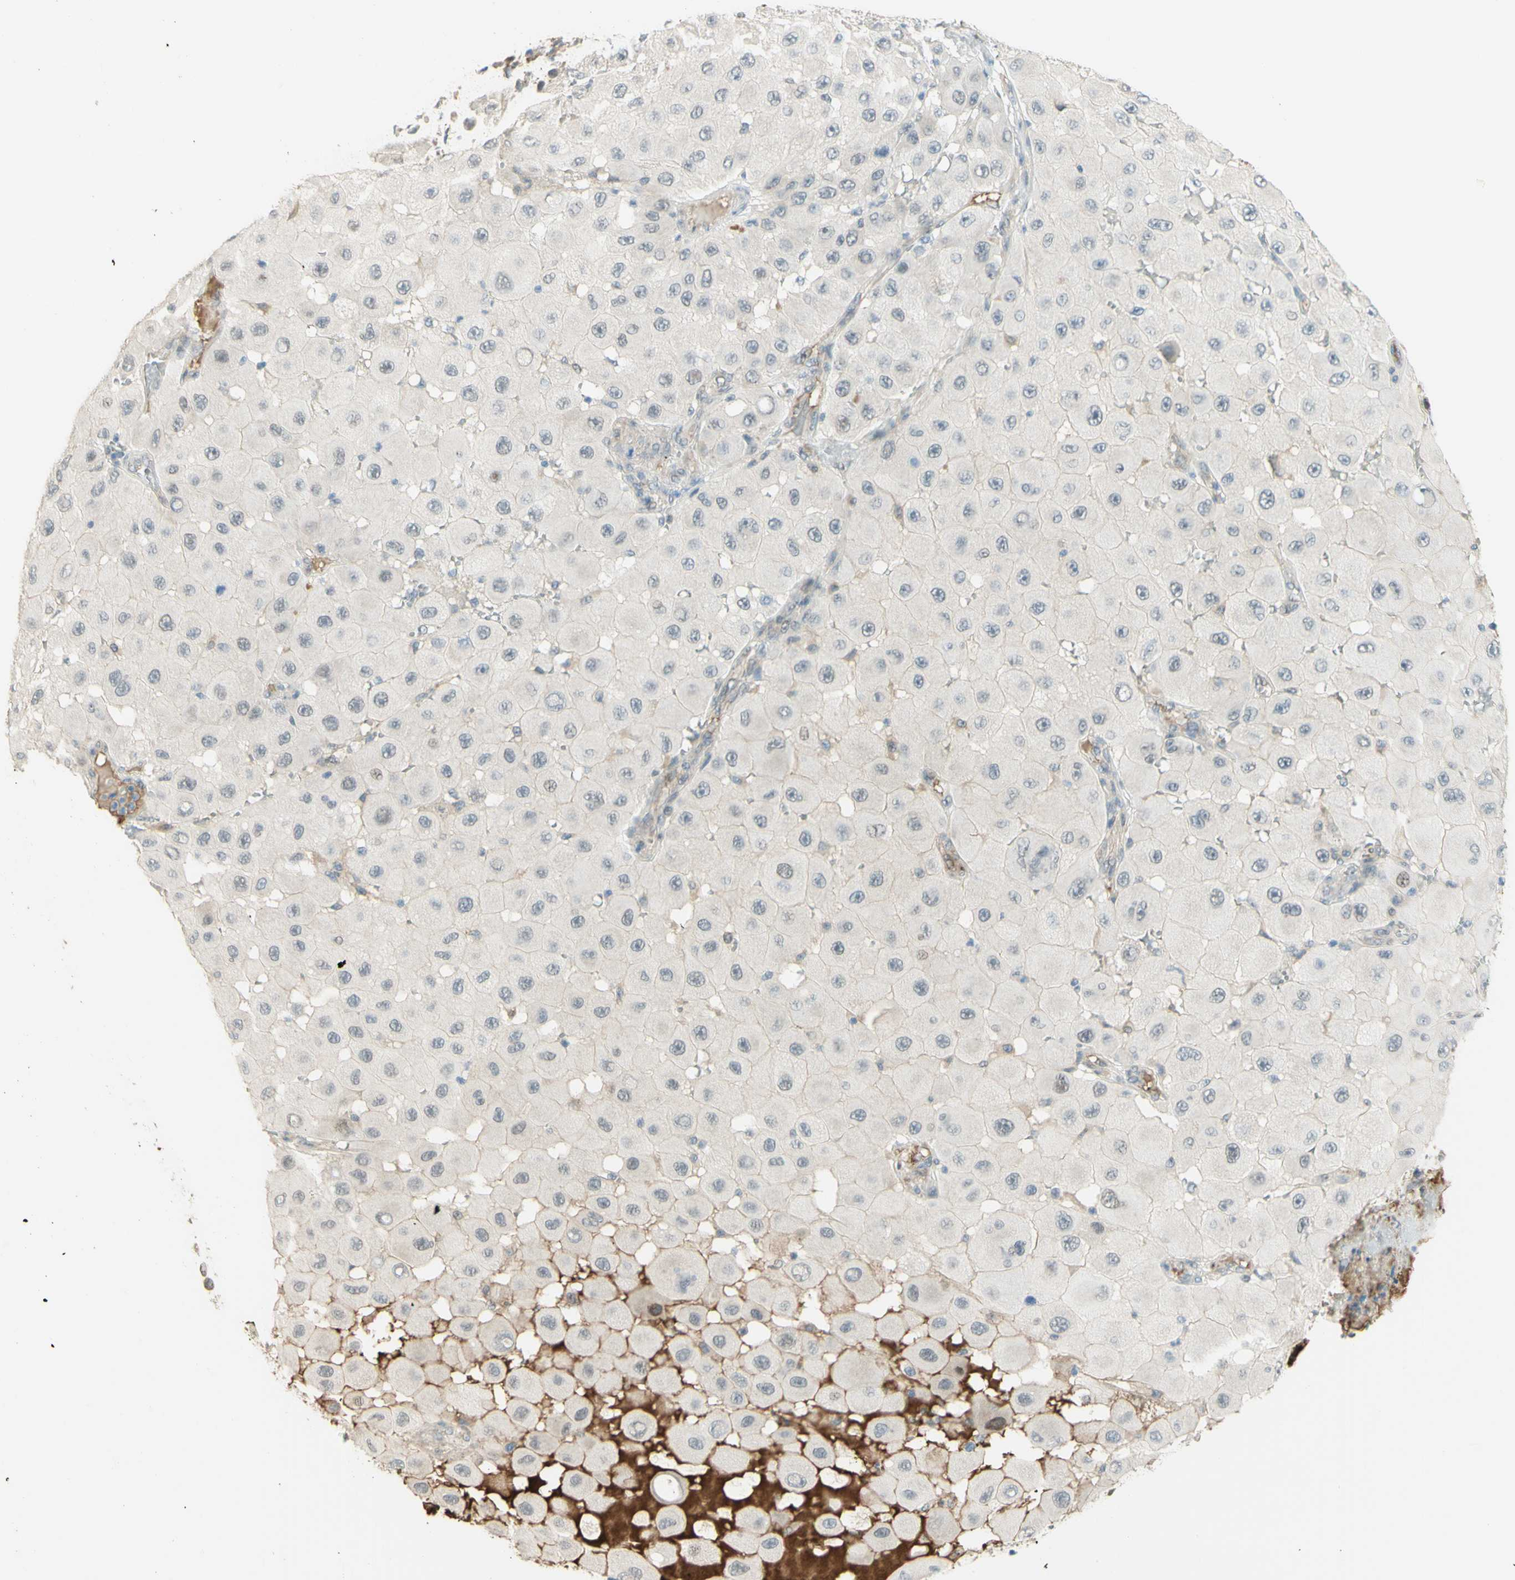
{"staining": {"intensity": "negative", "quantity": "none", "location": "none"}, "tissue": "melanoma", "cell_type": "Tumor cells", "image_type": "cancer", "snomed": [{"axis": "morphology", "description": "Malignant melanoma, NOS"}, {"axis": "topography", "description": "Skin"}], "caption": "This histopathology image is of malignant melanoma stained with immunohistochemistry to label a protein in brown with the nuclei are counter-stained blue. There is no positivity in tumor cells.", "gene": "ANGPT2", "patient": {"sex": "female", "age": 81}}